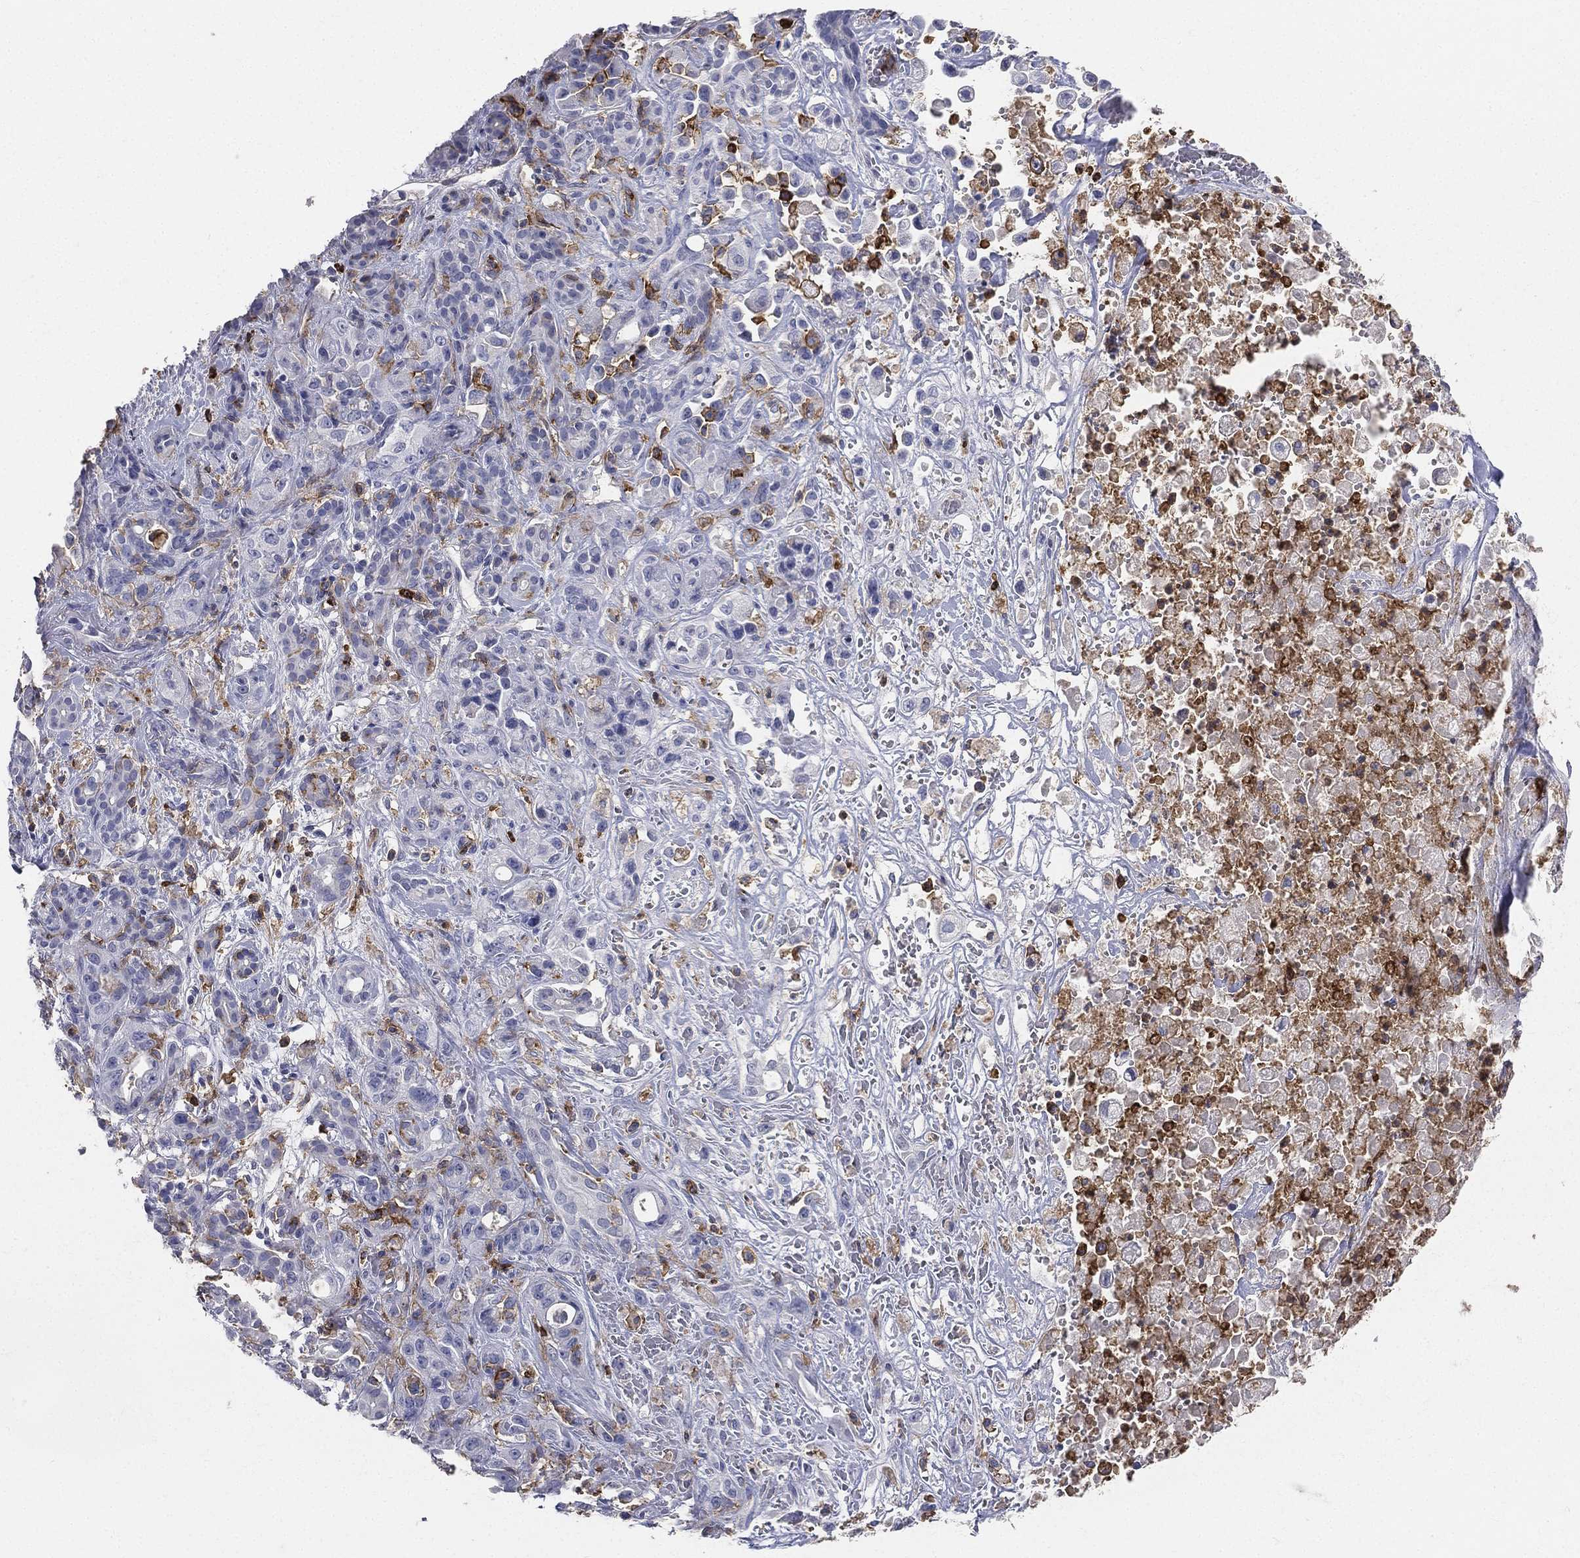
{"staining": {"intensity": "negative", "quantity": "none", "location": "none"}, "tissue": "pancreatic cancer", "cell_type": "Tumor cells", "image_type": "cancer", "snomed": [{"axis": "morphology", "description": "Adenocarcinoma, NOS"}, {"axis": "topography", "description": "Pancreas"}], "caption": "Micrograph shows no significant protein expression in tumor cells of adenocarcinoma (pancreatic). The staining is performed using DAB (3,3'-diaminobenzidine) brown chromogen with nuclei counter-stained in using hematoxylin.", "gene": "CD33", "patient": {"sex": "male", "age": 44}}